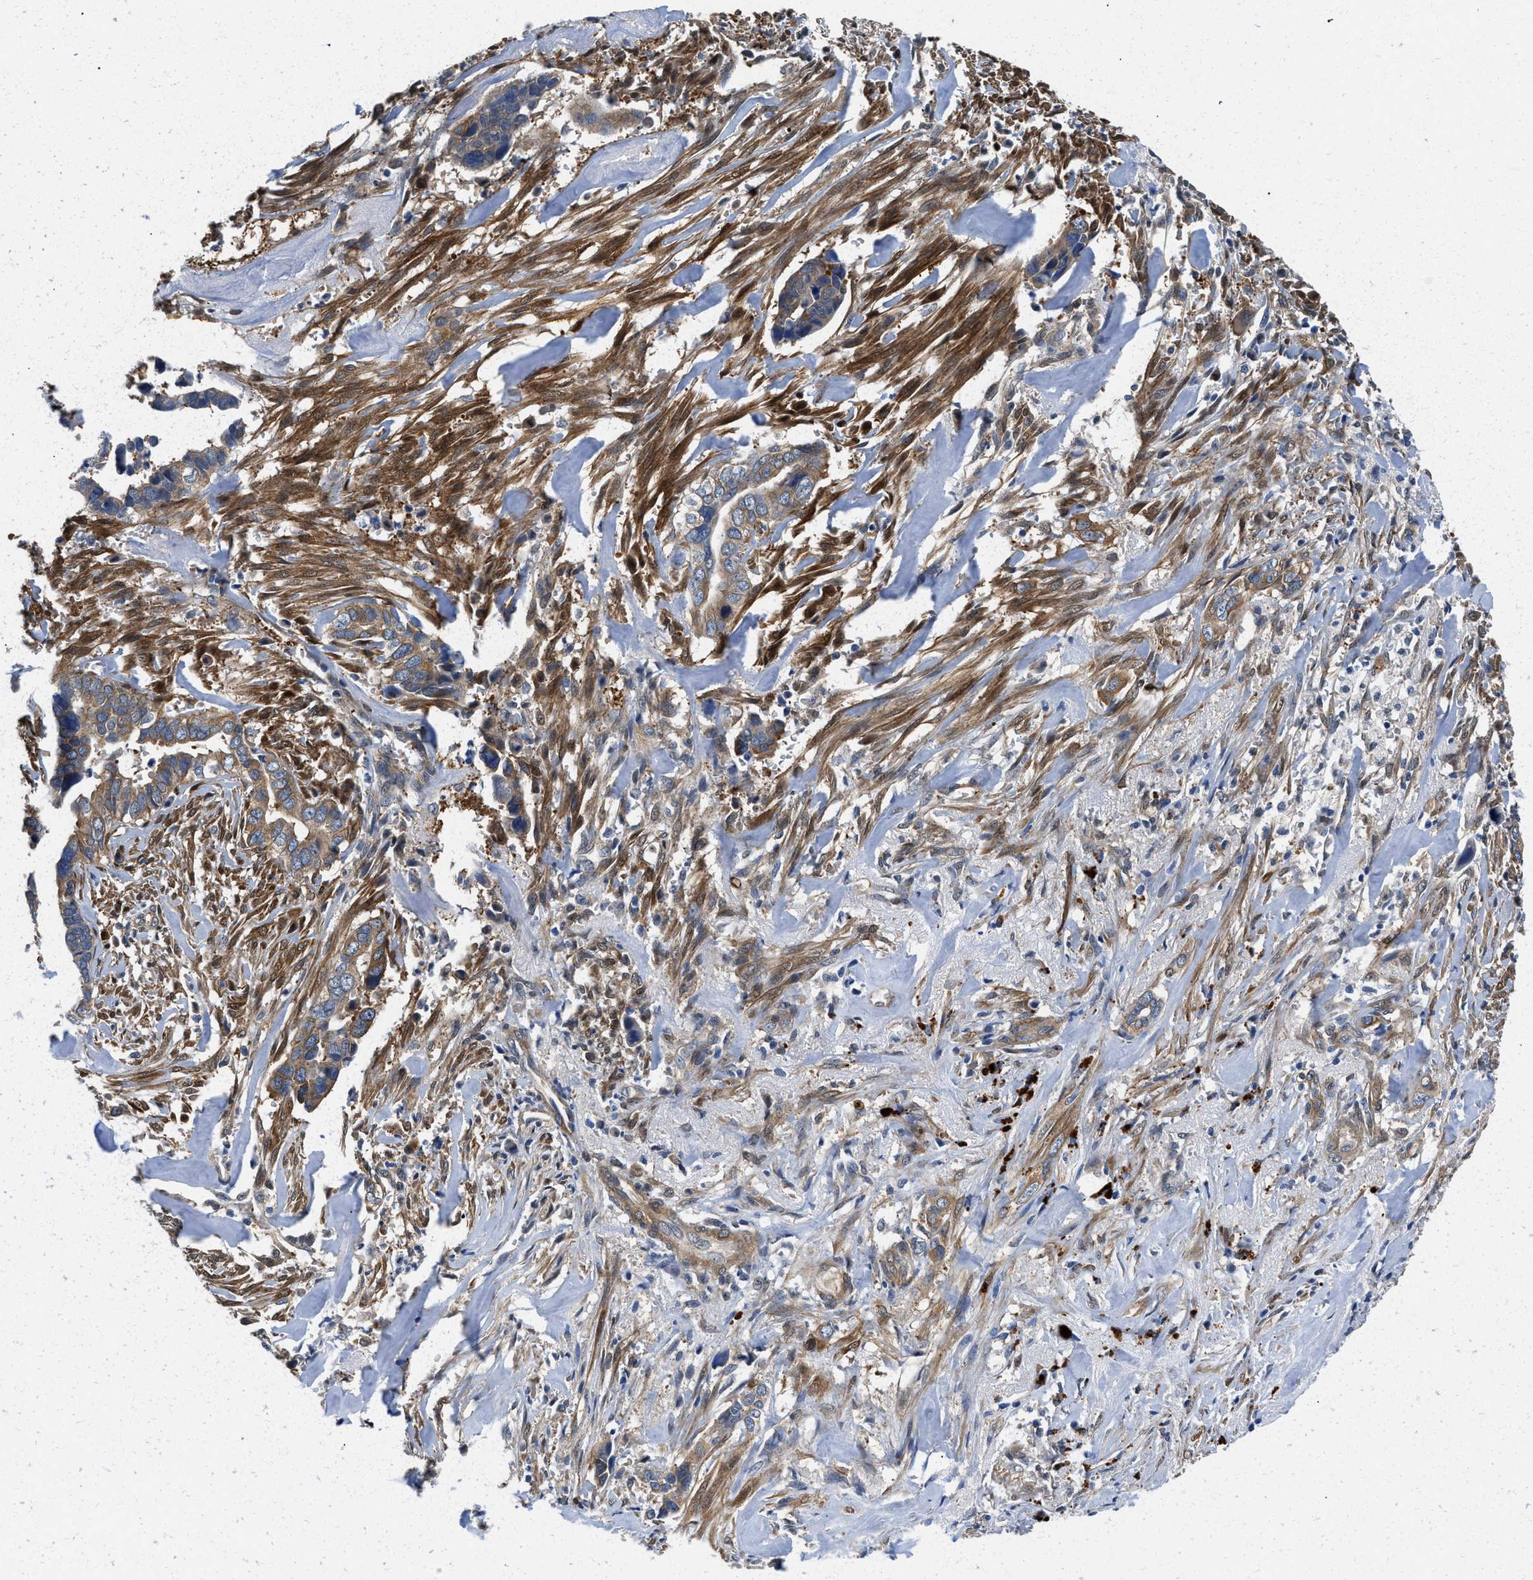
{"staining": {"intensity": "moderate", "quantity": ">75%", "location": "cytoplasmic/membranous"}, "tissue": "liver cancer", "cell_type": "Tumor cells", "image_type": "cancer", "snomed": [{"axis": "morphology", "description": "Cholangiocarcinoma"}, {"axis": "topography", "description": "Liver"}], "caption": "Liver cancer (cholangiocarcinoma) was stained to show a protein in brown. There is medium levels of moderate cytoplasmic/membranous staining in approximately >75% of tumor cells.", "gene": "RAPH1", "patient": {"sex": "female", "age": 79}}